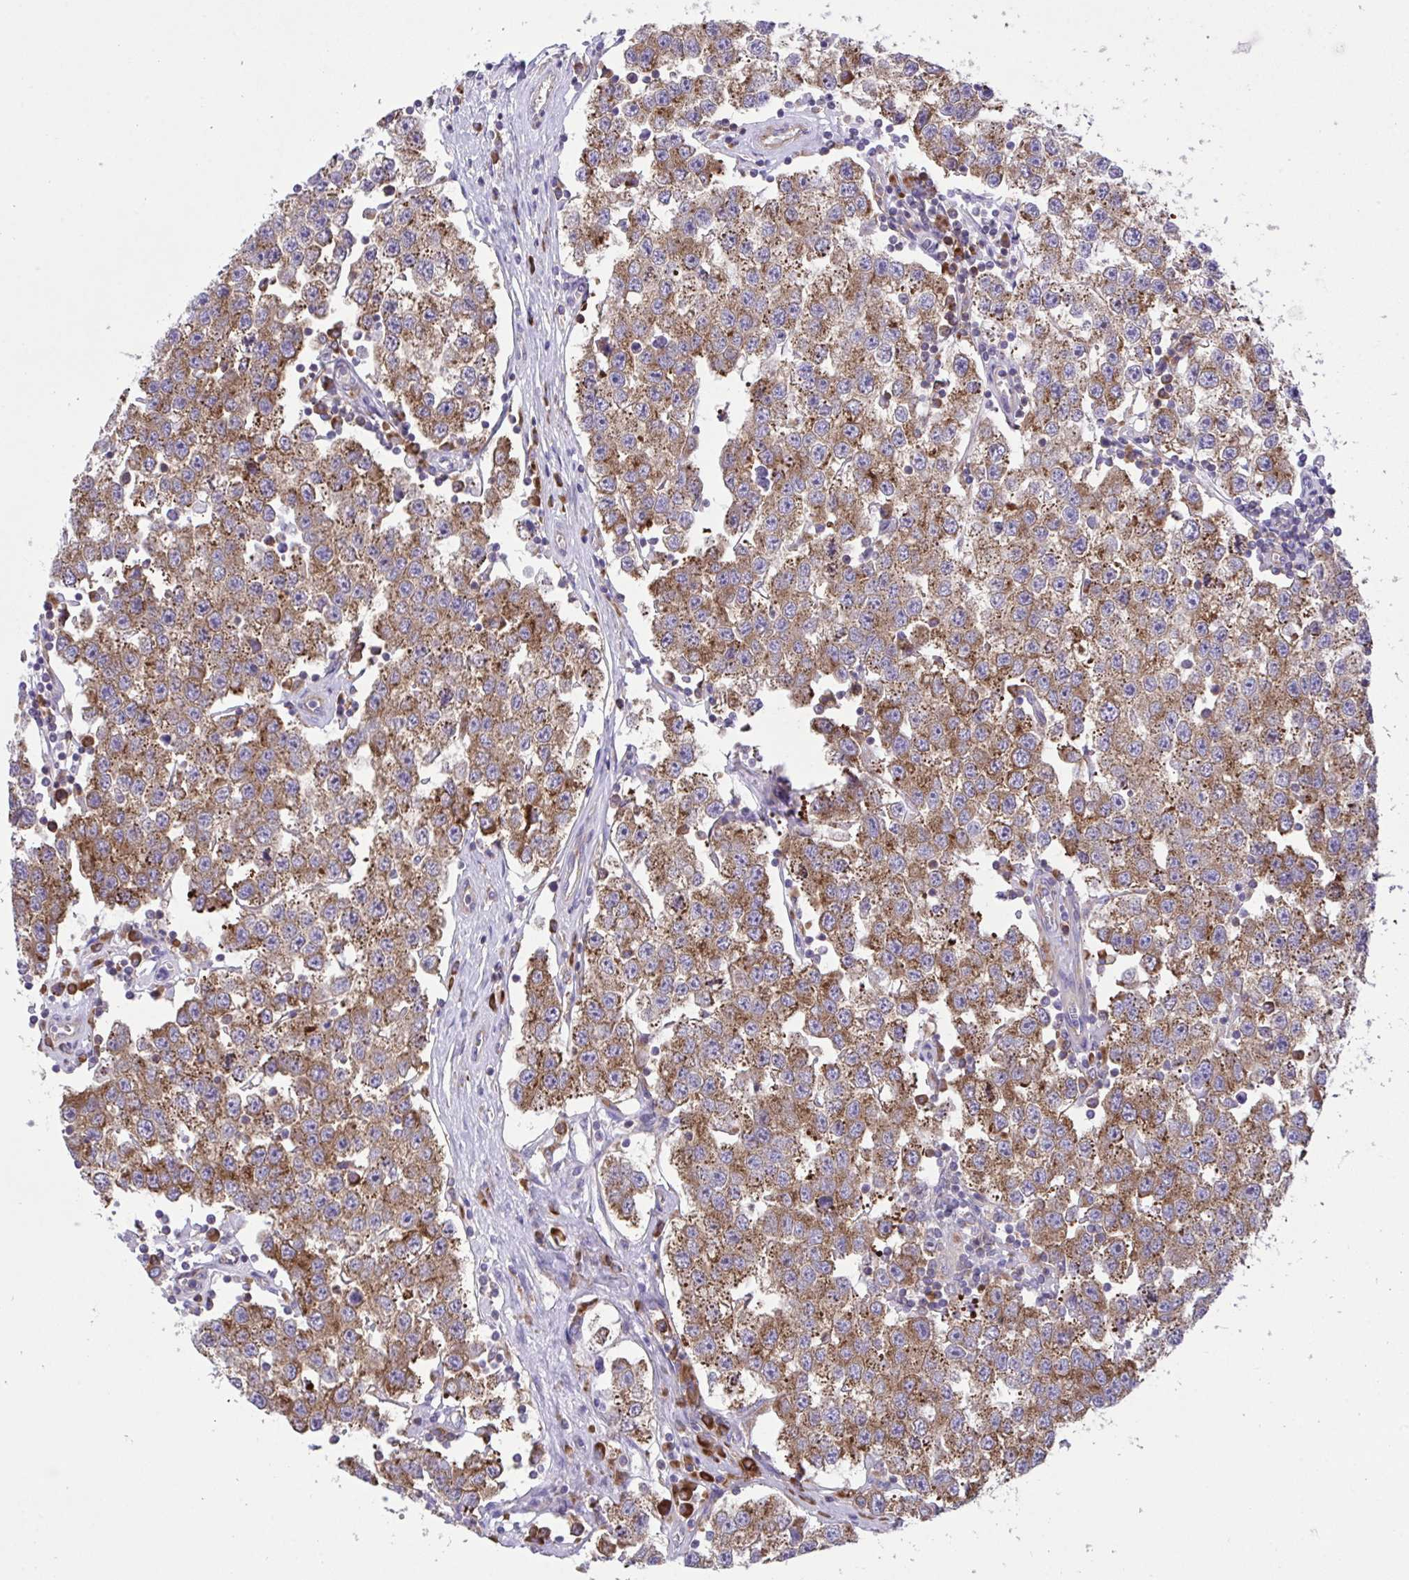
{"staining": {"intensity": "moderate", "quantity": ">75%", "location": "cytoplasmic/membranous"}, "tissue": "testis cancer", "cell_type": "Tumor cells", "image_type": "cancer", "snomed": [{"axis": "morphology", "description": "Seminoma, NOS"}, {"axis": "topography", "description": "Testis"}], "caption": "The photomicrograph shows staining of testis cancer (seminoma), revealing moderate cytoplasmic/membranous protein positivity (brown color) within tumor cells.", "gene": "RPS15", "patient": {"sex": "male", "age": 34}}